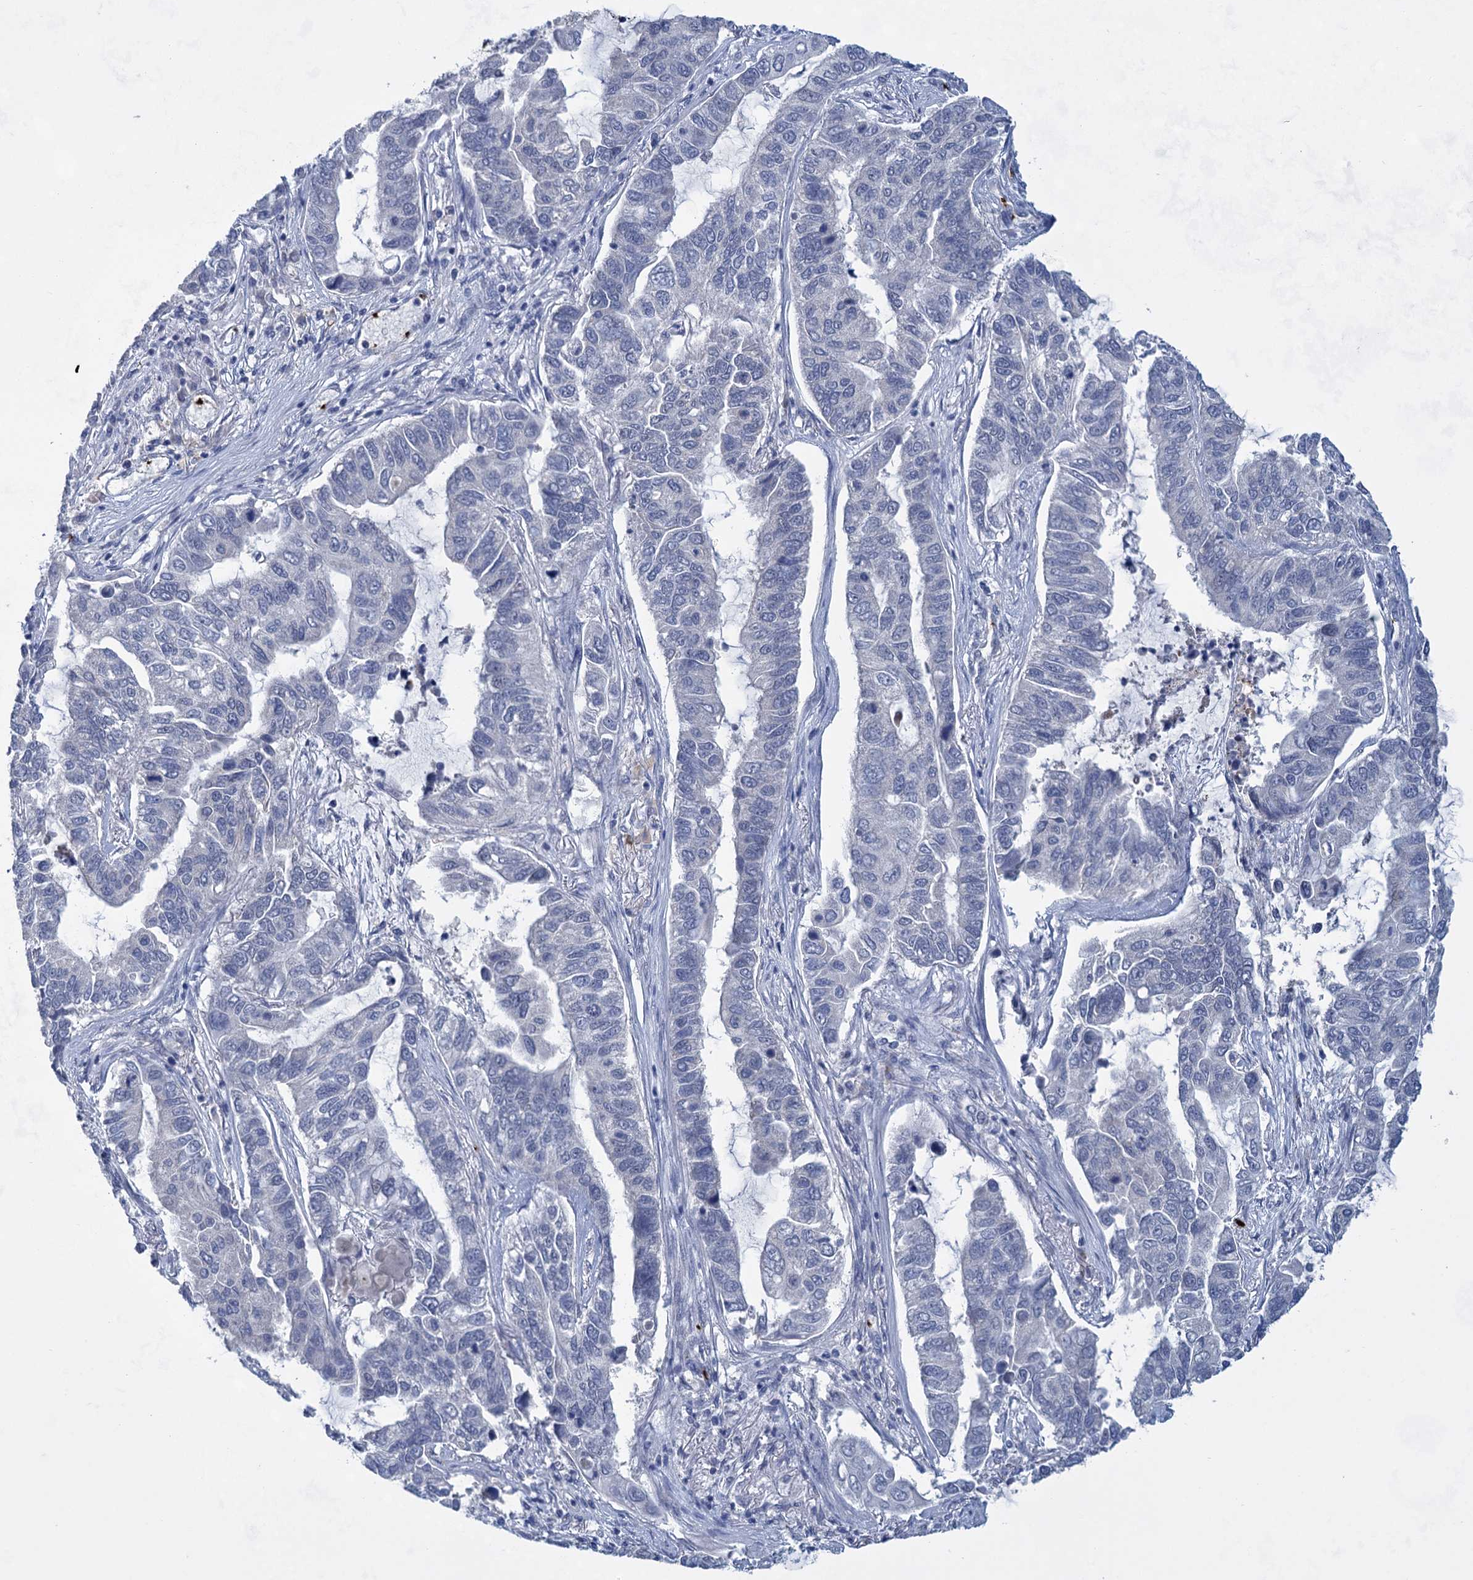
{"staining": {"intensity": "negative", "quantity": "none", "location": "none"}, "tissue": "lung cancer", "cell_type": "Tumor cells", "image_type": "cancer", "snomed": [{"axis": "morphology", "description": "Adenocarcinoma, NOS"}, {"axis": "topography", "description": "Lung"}], "caption": "Immunohistochemistry micrograph of neoplastic tissue: human lung cancer stained with DAB shows no significant protein staining in tumor cells.", "gene": "MON2", "patient": {"sex": "male", "age": 64}}